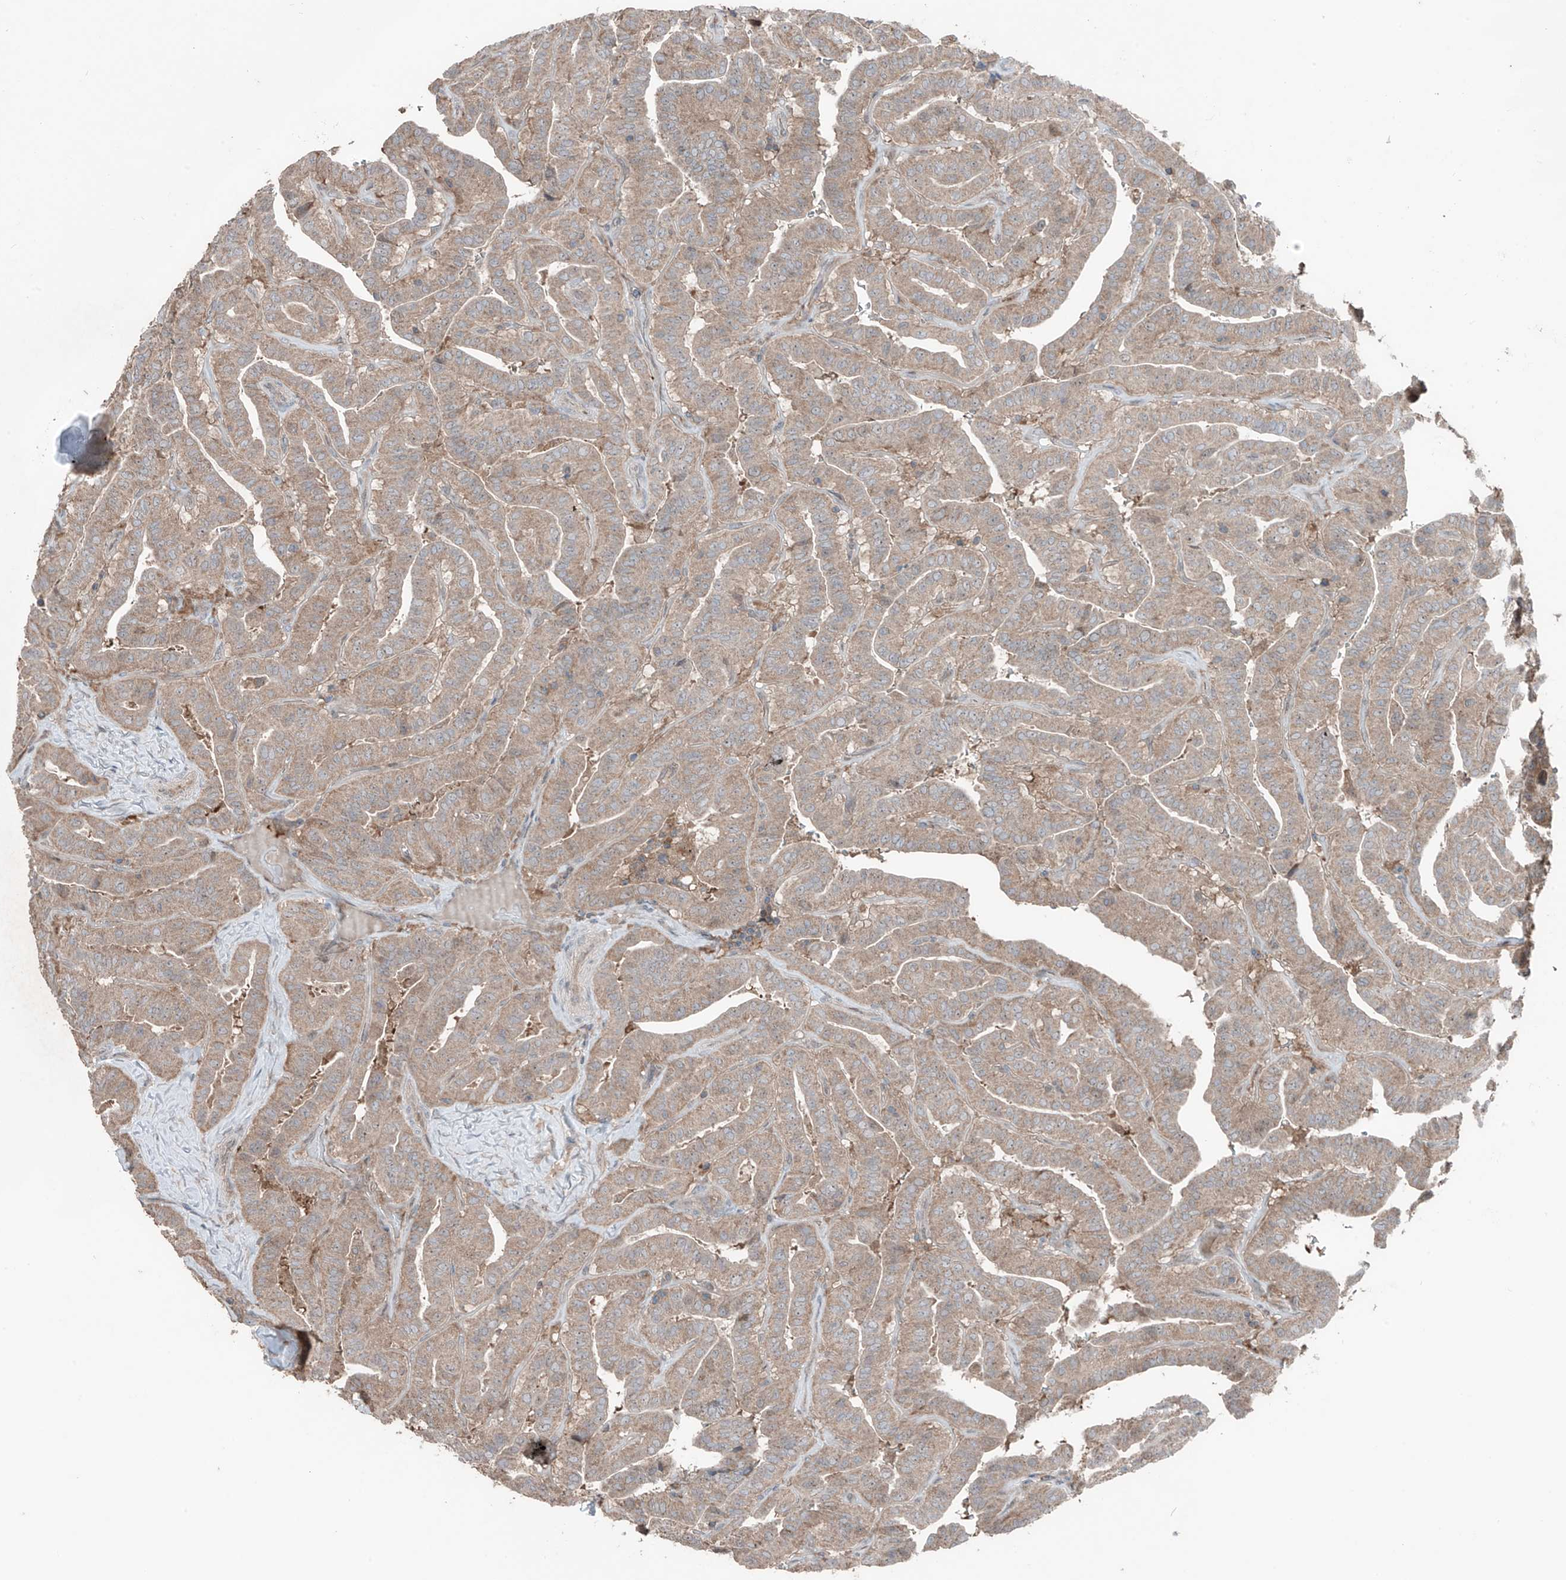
{"staining": {"intensity": "weak", "quantity": ">75%", "location": "cytoplasmic/membranous"}, "tissue": "thyroid cancer", "cell_type": "Tumor cells", "image_type": "cancer", "snomed": [{"axis": "morphology", "description": "Papillary adenocarcinoma, NOS"}, {"axis": "topography", "description": "Thyroid gland"}], "caption": "Weak cytoplasmic/membranous staining for a protein is identified in about >75% of tumor cells of thyroid papillary adenocarcinoma using IHC.", "gene": "TXNDC9", "patient": {"sex": "male", "age": 77}}